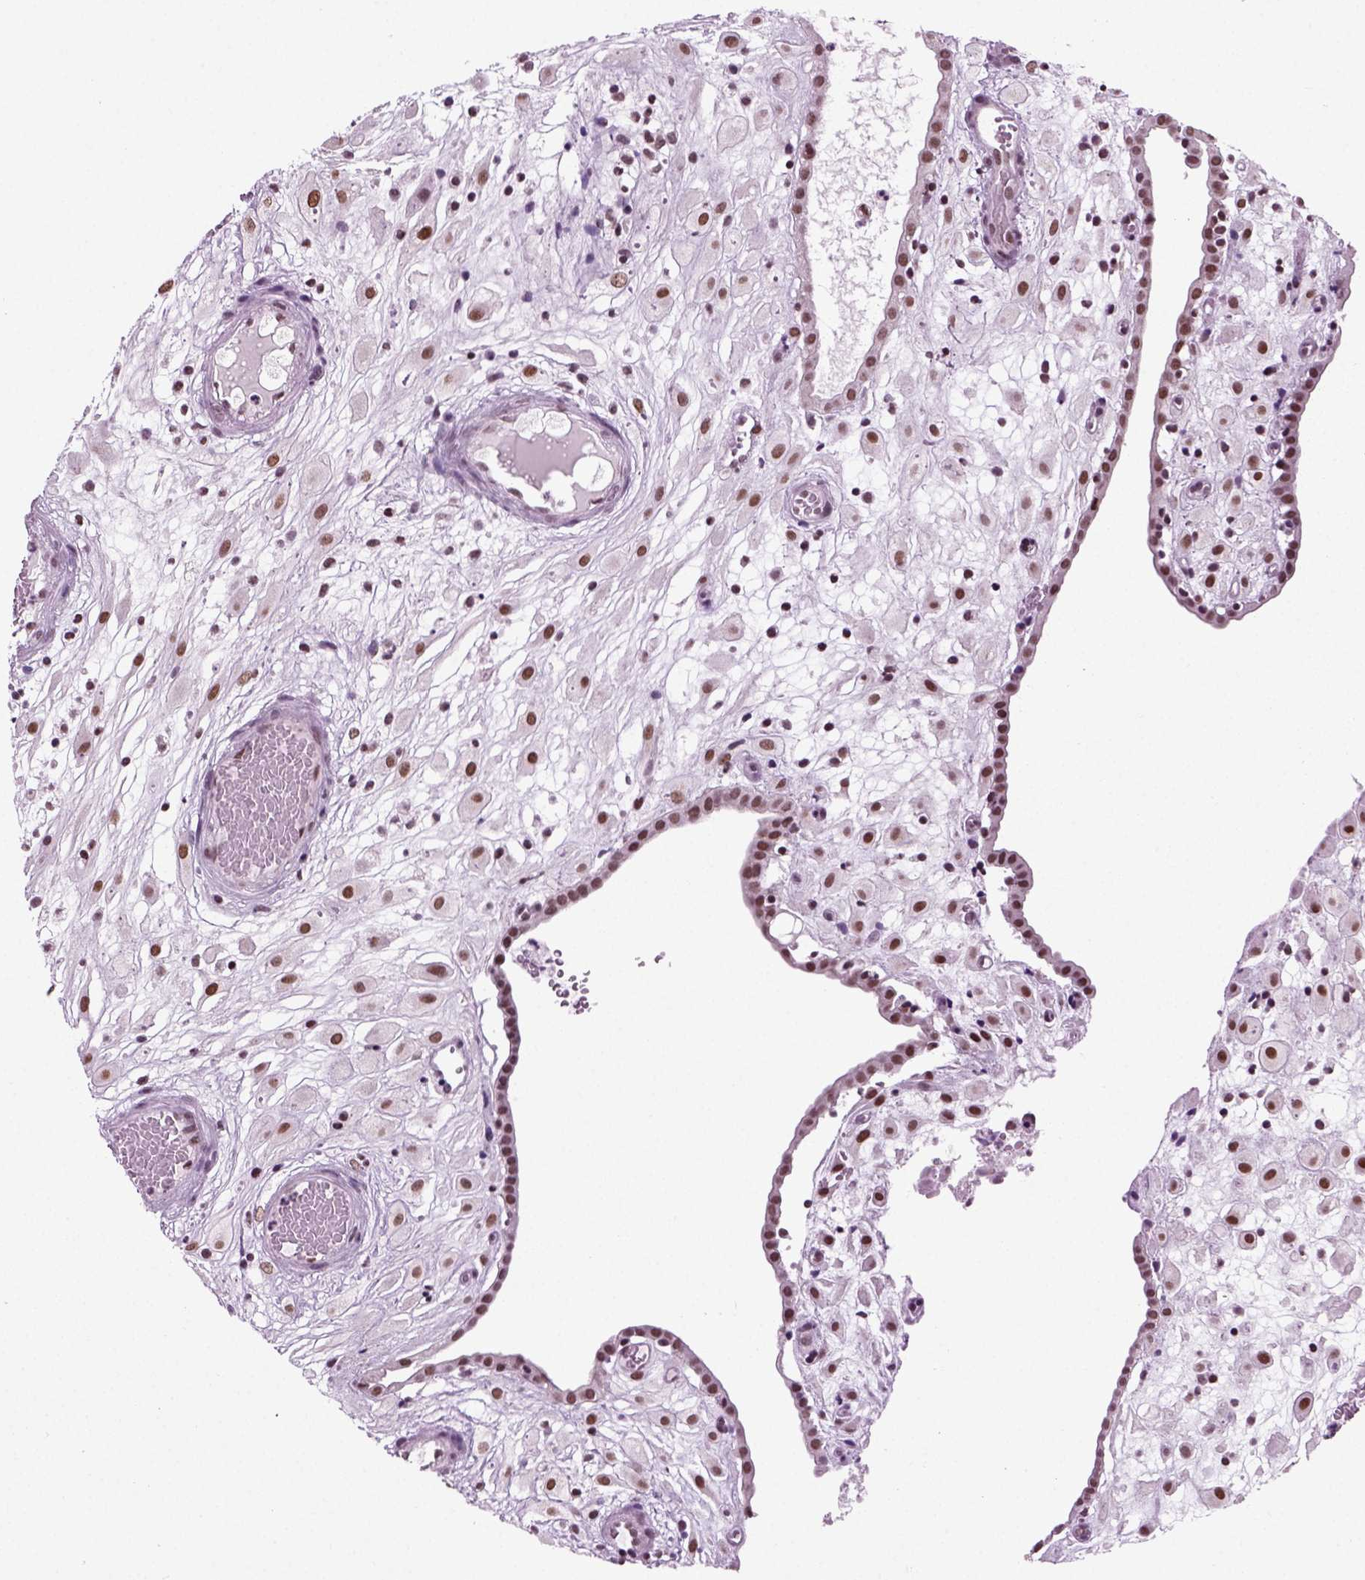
{"staining": {"intensity": "strong", "quantity": ">75%", "location": "nuclear"}, "tissue": "placenta", "cell_type": "Decidual cells", "image_type": "normal", "snomed": [{"axis": "morphology", "description": "Normal tissue, NOS"}, {"axis": "topography", "description": "Placenta"}], "caption": "Immunohistochemical staining of normal human placenta demonstrates >75% levels of strong nuclear protein expression in about >75% of decidual cells.", "gene": "RCOR3", "patient": {"sex": "female", "age": 24}}